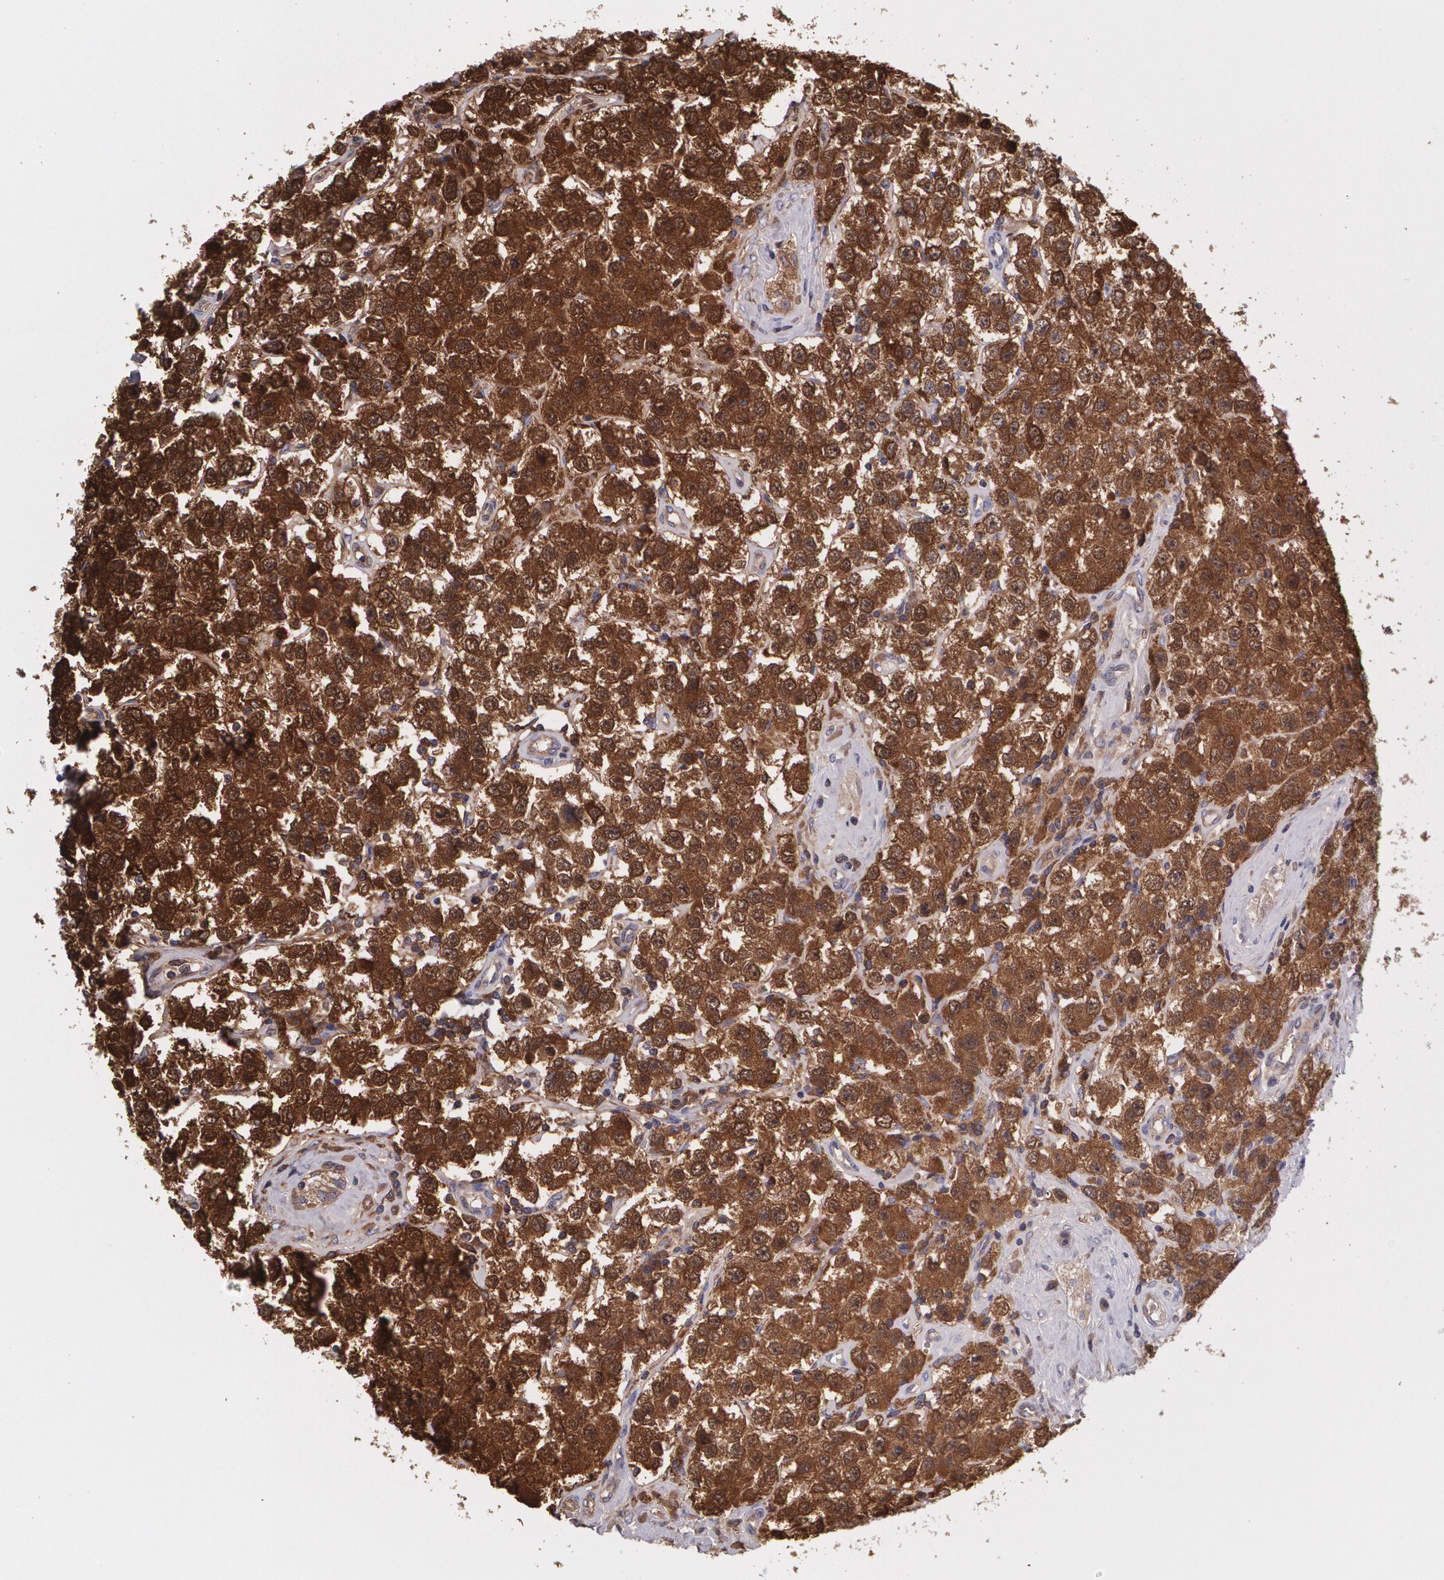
{"staining": {"intensity": "strong", "quantity": ">75%", "location": "cytoplasmic/membranous,nuclear"}, "tissue": "testis cancer", "cell_type": "Tumor cells", "image_type": "cancer", "snomed": [{"axis": "morphology", "description": "Seminoma, NOS"}, {"axis": "topography", "description": "Testis"}], "caption": "This micrograph exhibits immunohistochemistry staining of human seminoma (testis), with high strong cytoplasmic/membranous and nuclear positivity in approximately >75% of tumor cells.", "gene": "HSPH1", "patient": {"sex": "male", "age": 52}}